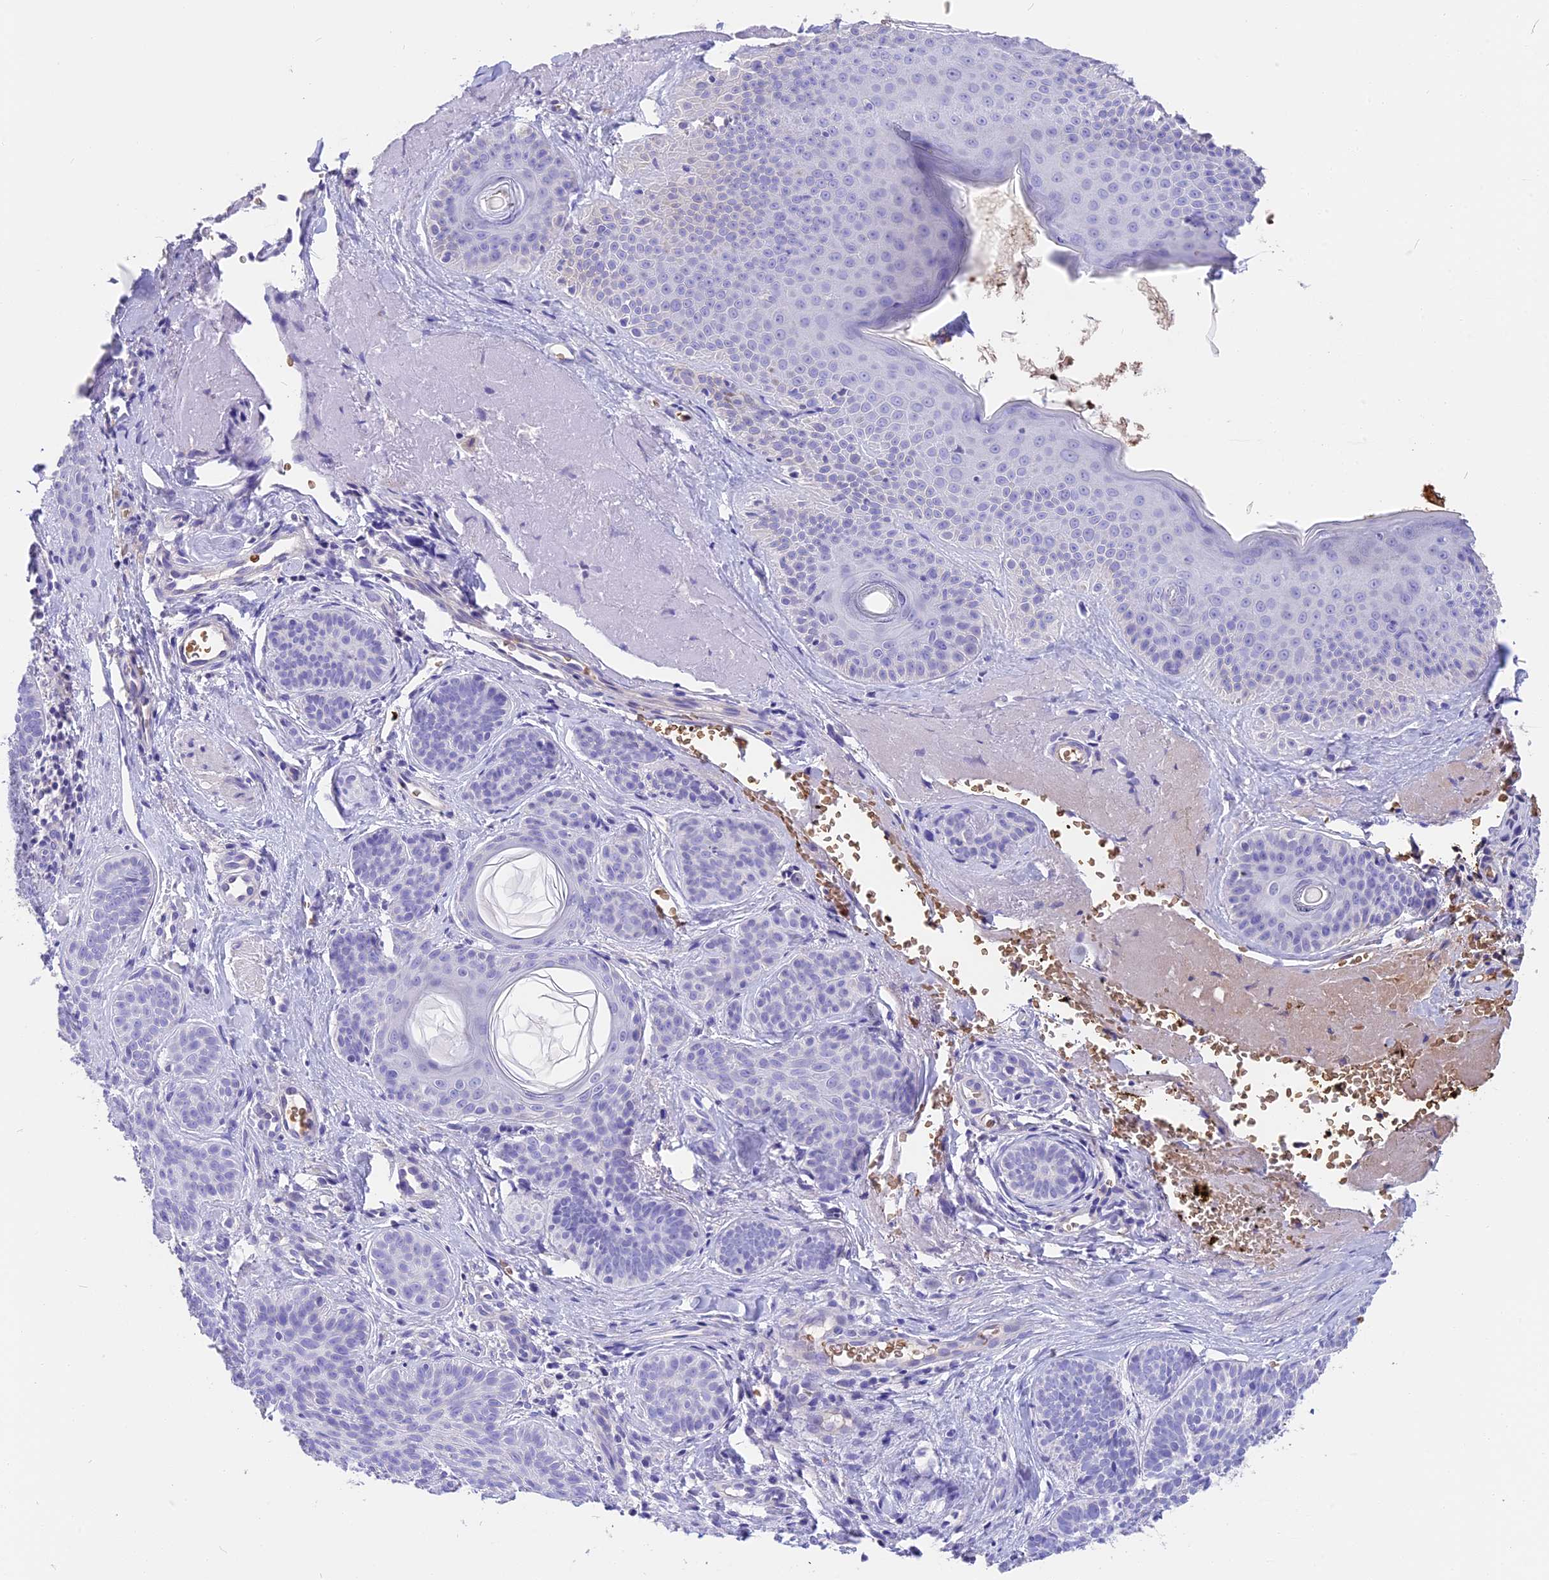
{"staining": {"intensity": "negative", "quantity": "none", "location": "none"}, "tissue": "skin cancer", "cell_type": "Tumor cells", "image_type": "cancer", "snomed": [{"axis": "morphology", "description": "Basal cell carcinoma"}, {"axis": "topography", "description": "Skin"}], "caption": "DAB (3,3'-diaminobenzidine) immunohistochemical staining of human skin cancer shows no significant positivity in tumor cells. (Brightfield microscopy of DAB (3,3'-diaminobenzidine) IHC at high magnification).", "gene": "TNNC2", "patient": {"sex": "male", "age": 85}}